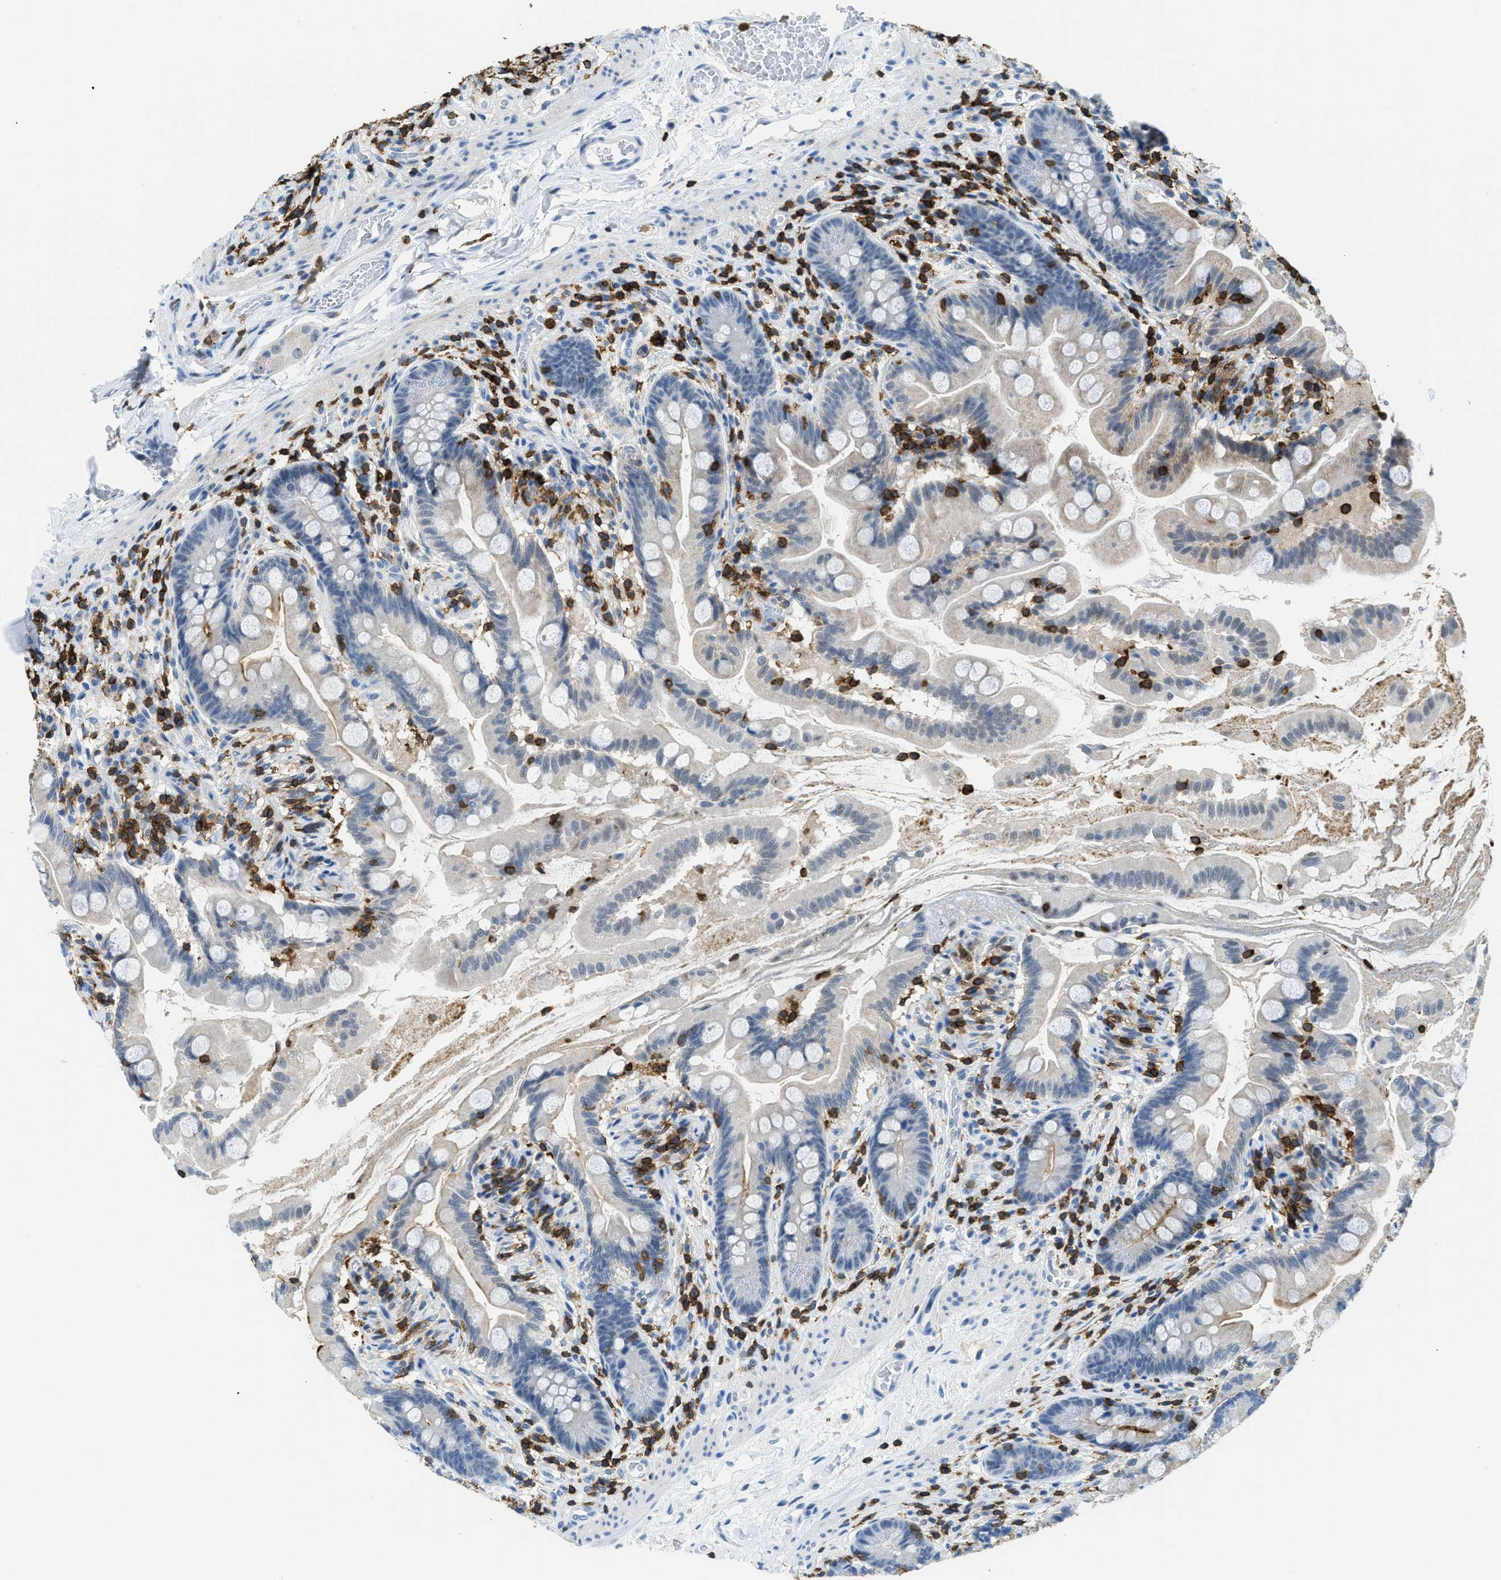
{"staining": {"intensity": "moderate", "quantity": "<25%", "location": "cytoplasmic/membranous"}, "tissue": "small intestine", "cell_type": "Glandular cells", "image_type": "normal", "snomed": [{"axis": "morphology", "description": "Normal tissue, NOS"}, {"axis": "topography", "description": "Small intestine"}], "caption": "Protein staining of normal small intestine demonstrates moderate cytoplasmic/membranous positivity in approximately <25% of glandular cells.", "gene": "FAM151A", "patient": {"sex": "female", "age": 56}}